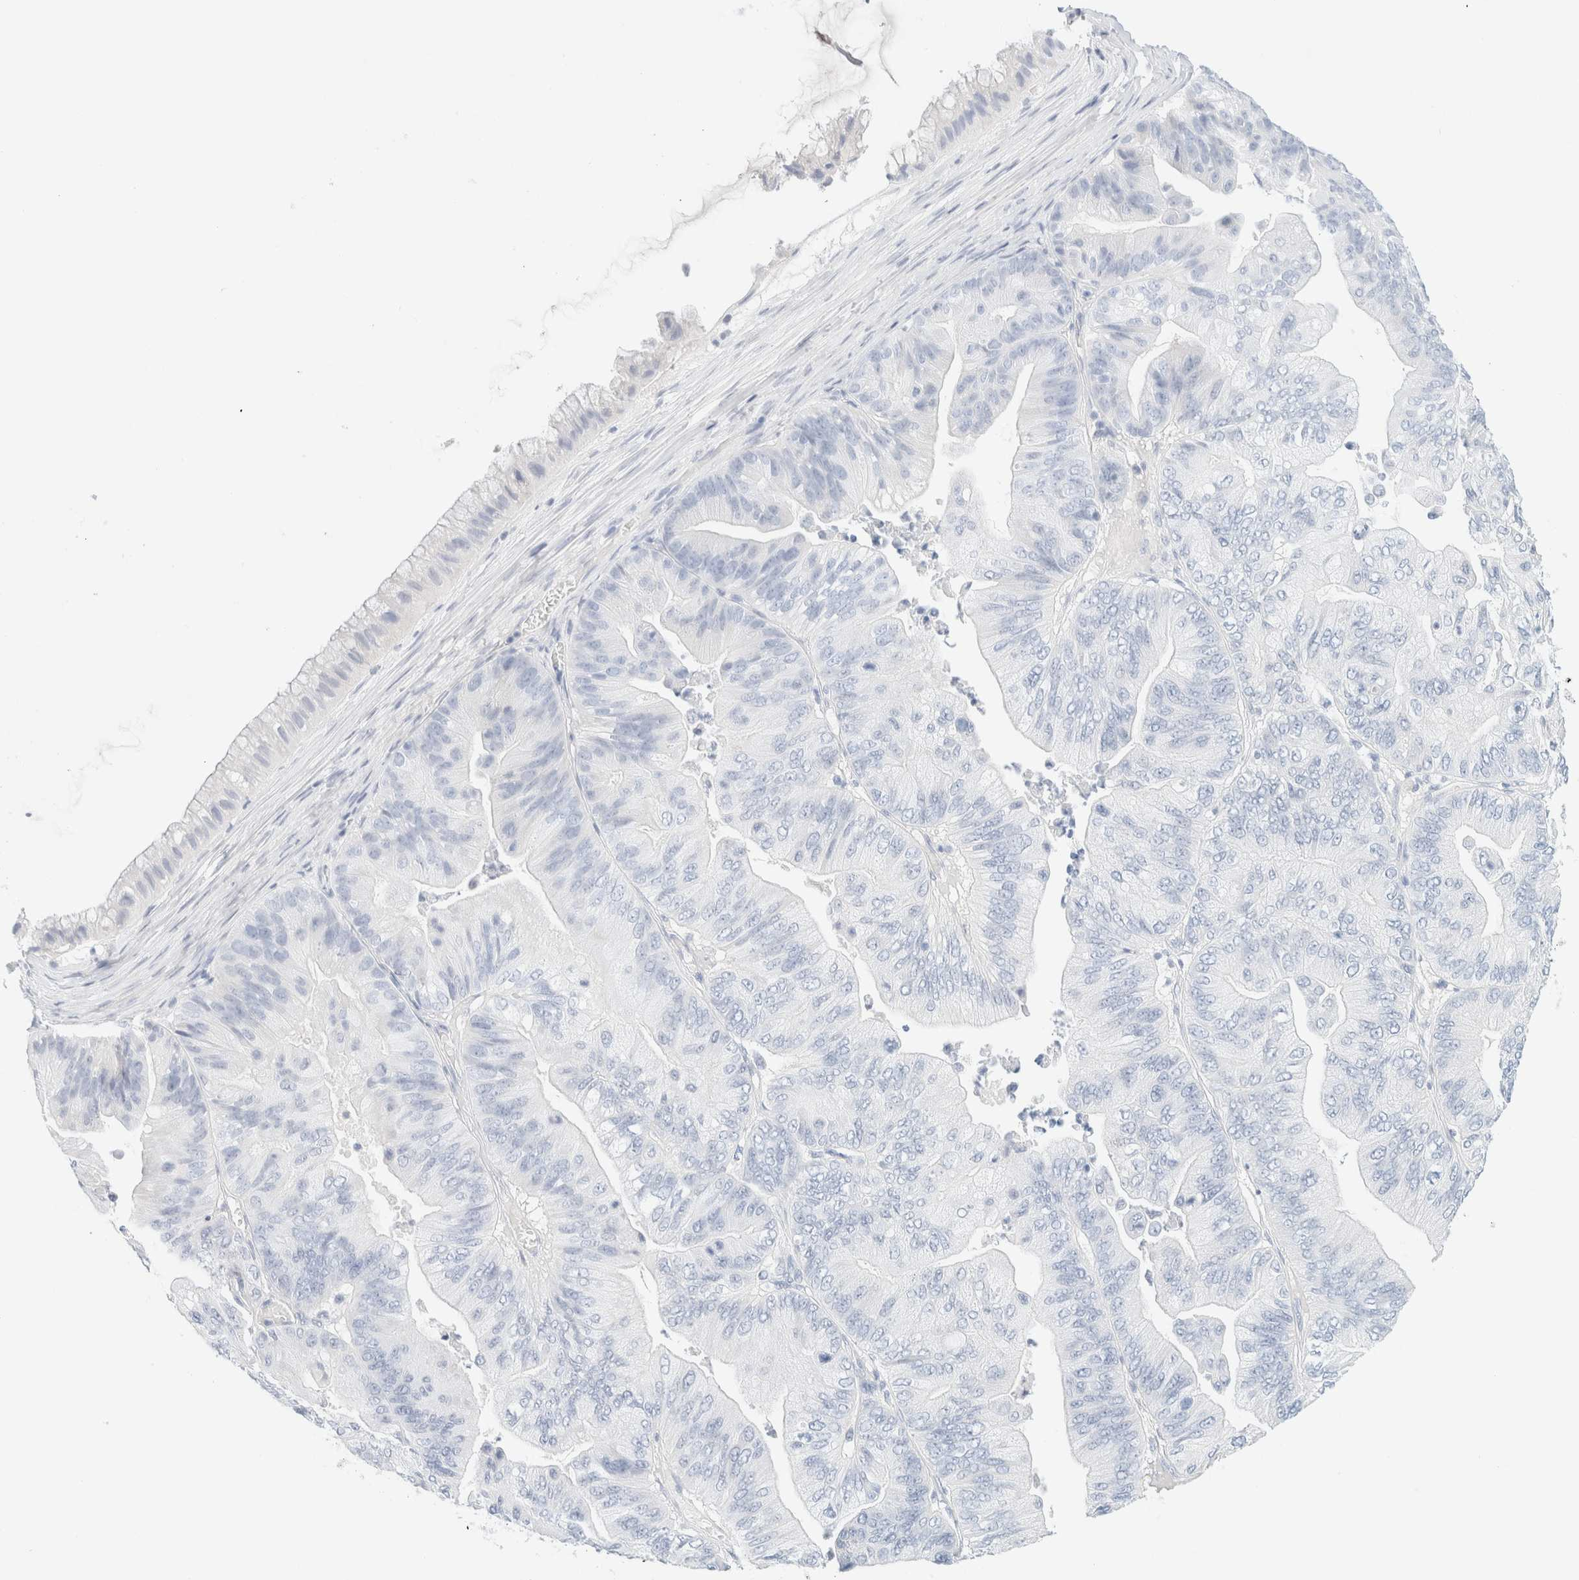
{"staining": {"intensity": "negative", "quantity": "none", "location": "none"}, "tissue": "ovarian cancer", "cell_type": "Tumor cells", "image_type": "cancer", "snomed": [{"axis": "morphology", "description": "Cystadenocarcinoma, mucinous, NOS"}, {"axis": "topography", "description": "Ovary"}], "caption": "An immunohistochemistry micrograph of ovarian mucinous cystadenocarcinoma is shown. There is no staining in tumor cells of ovarian mucinous cystadenocarcinoma.", "gene": "DPYS", "patient": {"sex": "female", "age": 61}}